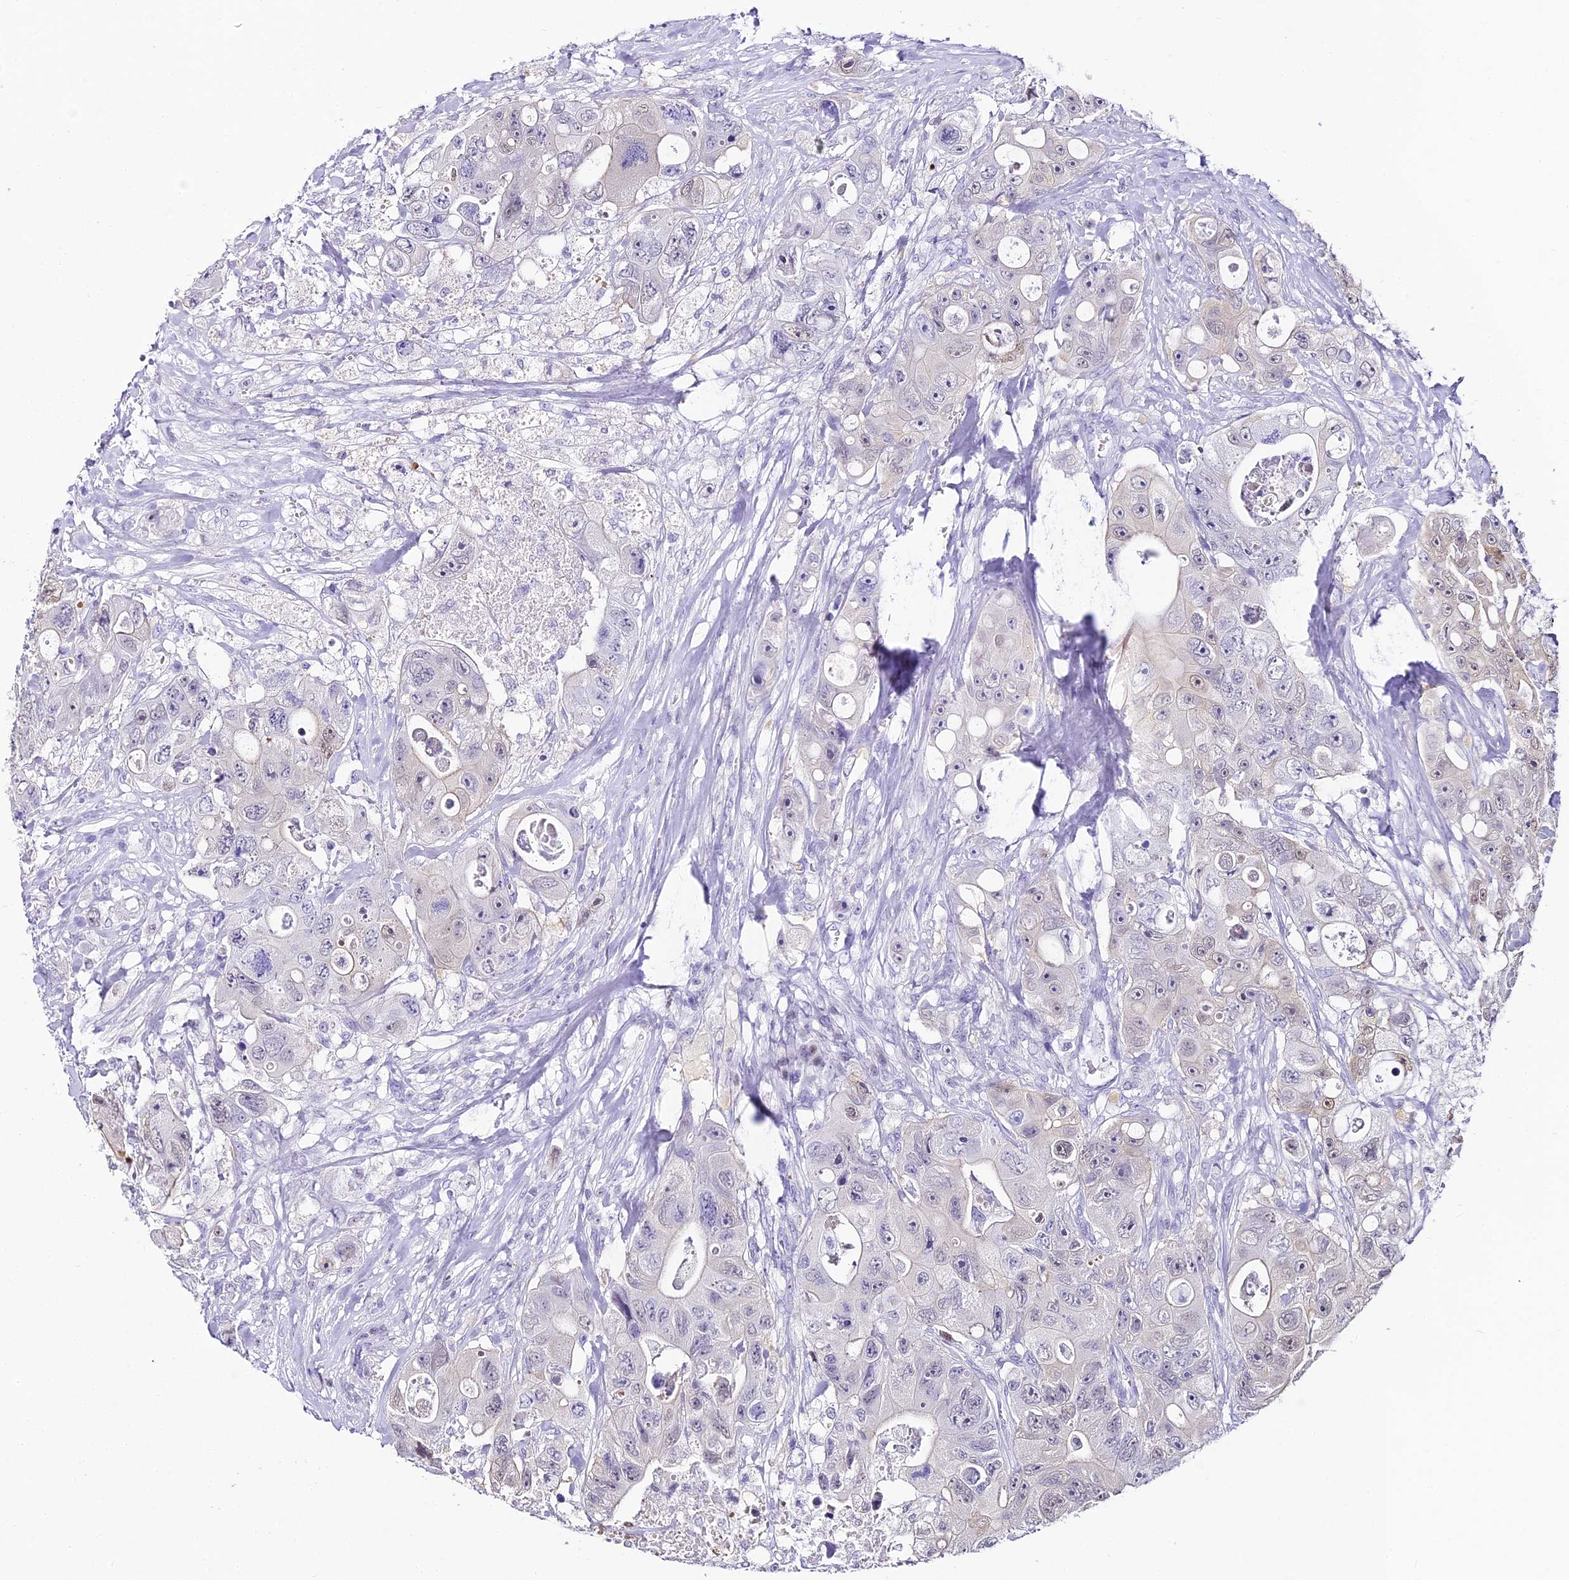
{"staining": {"intensity": "negative", "quantity": "none", "location": "none"}, "tissue": "colorectal cancer", "cell_type": "Tumor cells", "image_type": "cancer", "snomed": [{"axis": "morphology", "description": "Adenocarcinoma, NOS"}, {"axis": "topography", "description": "Colon"}], "caption": "Histopathology image shows no significant protein positivity in tumor cells of colorectal adenocarcinoma.", "gene": "ABHD14A-ACY1", "patient": {"sex": "female", "age": 46}}